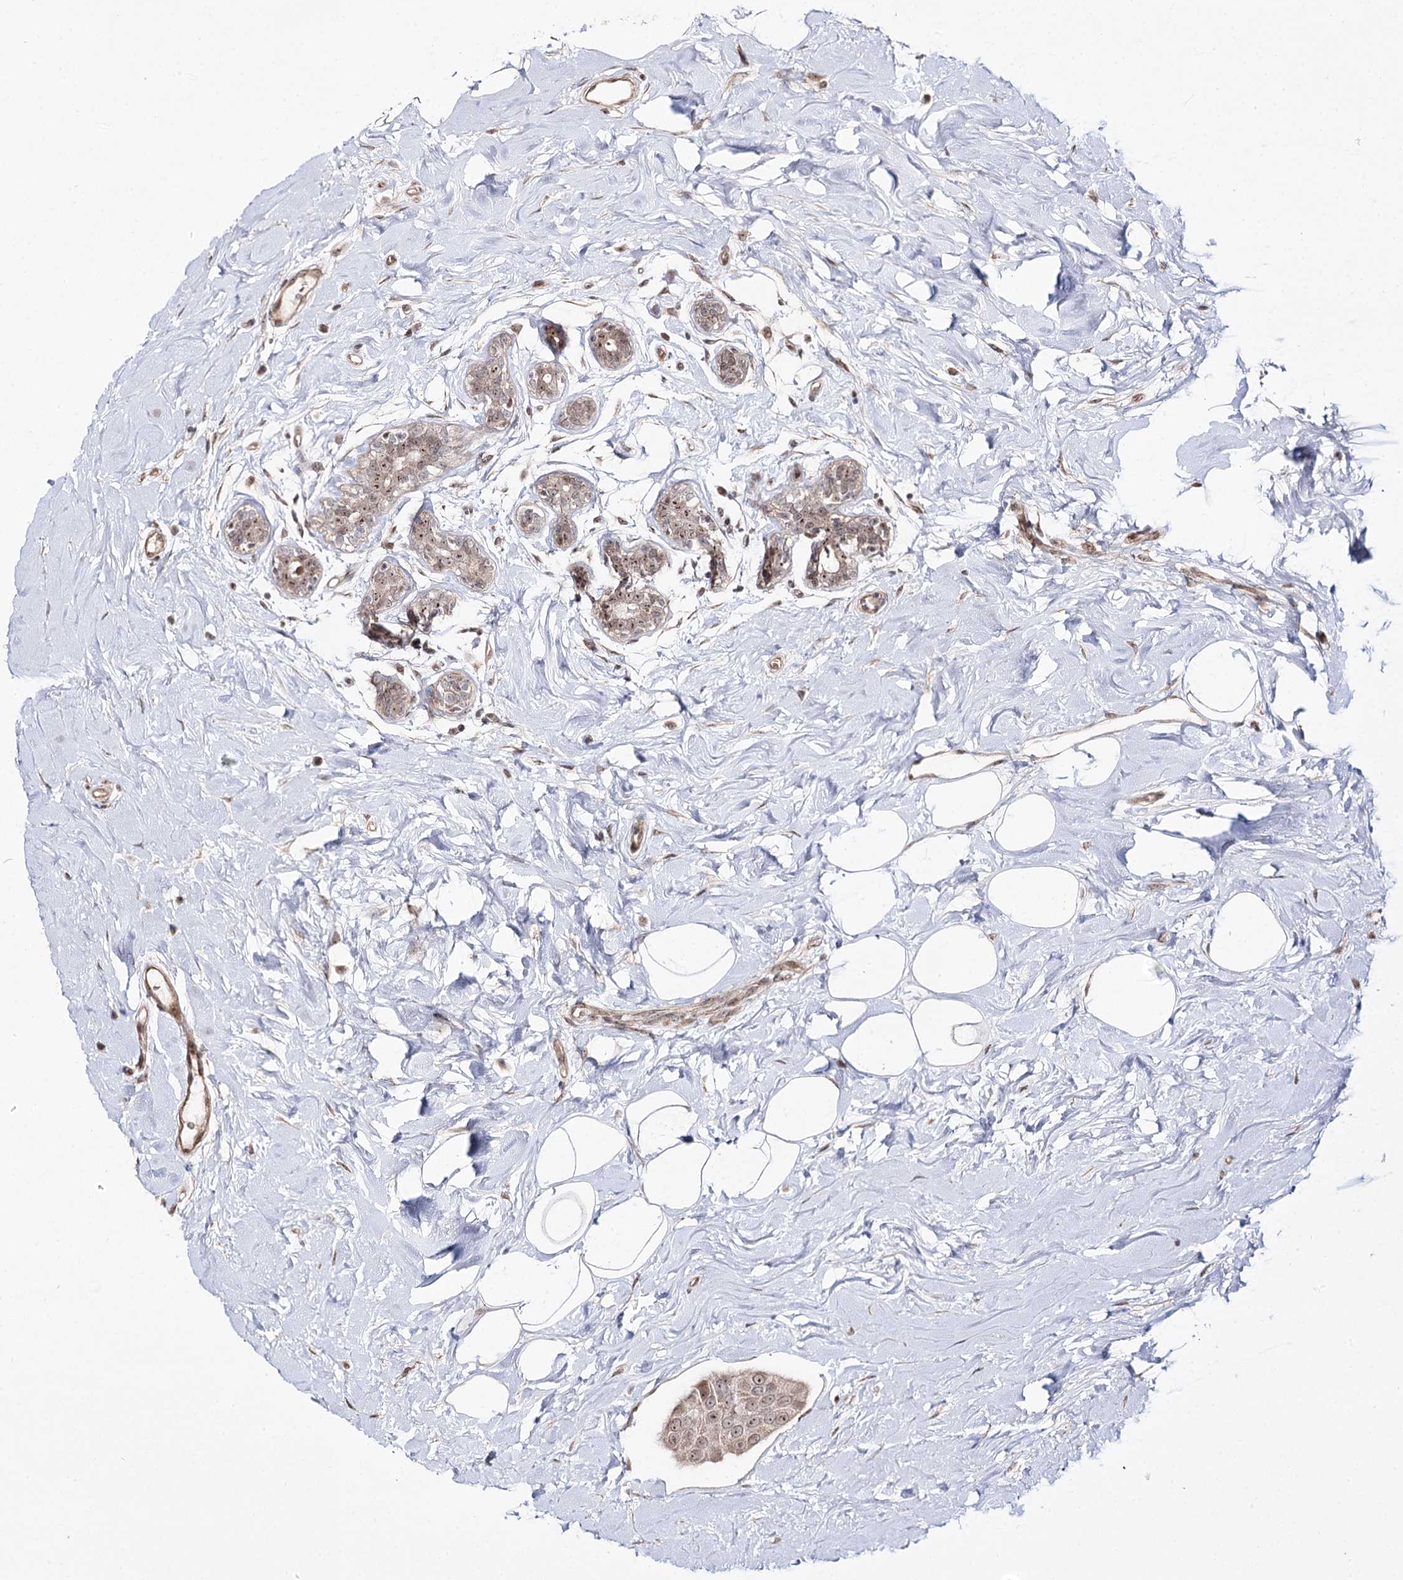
{"staining": {"intensity": "weak", "quantity": ">75%", "location": "cytoplasmic/membranous,nuclear"}, "tissue": "breast cancer", "cell_type": "Tumor cells", "image_type": "cancer", "snomed": [{"axis": "morphology", "description": "Normal tissue, NOS"}, {"axis": "morphology", "description": "Duct carcinoma"}, {"axis": "topography", "description": "Breast"}], "caption": "Immunohistochemistry (IHC) histopathology image of human breast intraductal carcinoma stained for a protein (brown), which shows low levels of weak cytoplasmic/membranous and nuclear positivity in approximately >75% of tumor cells.", "gene": "RRP9", "patient": {"sex": "female", "age": 39}}